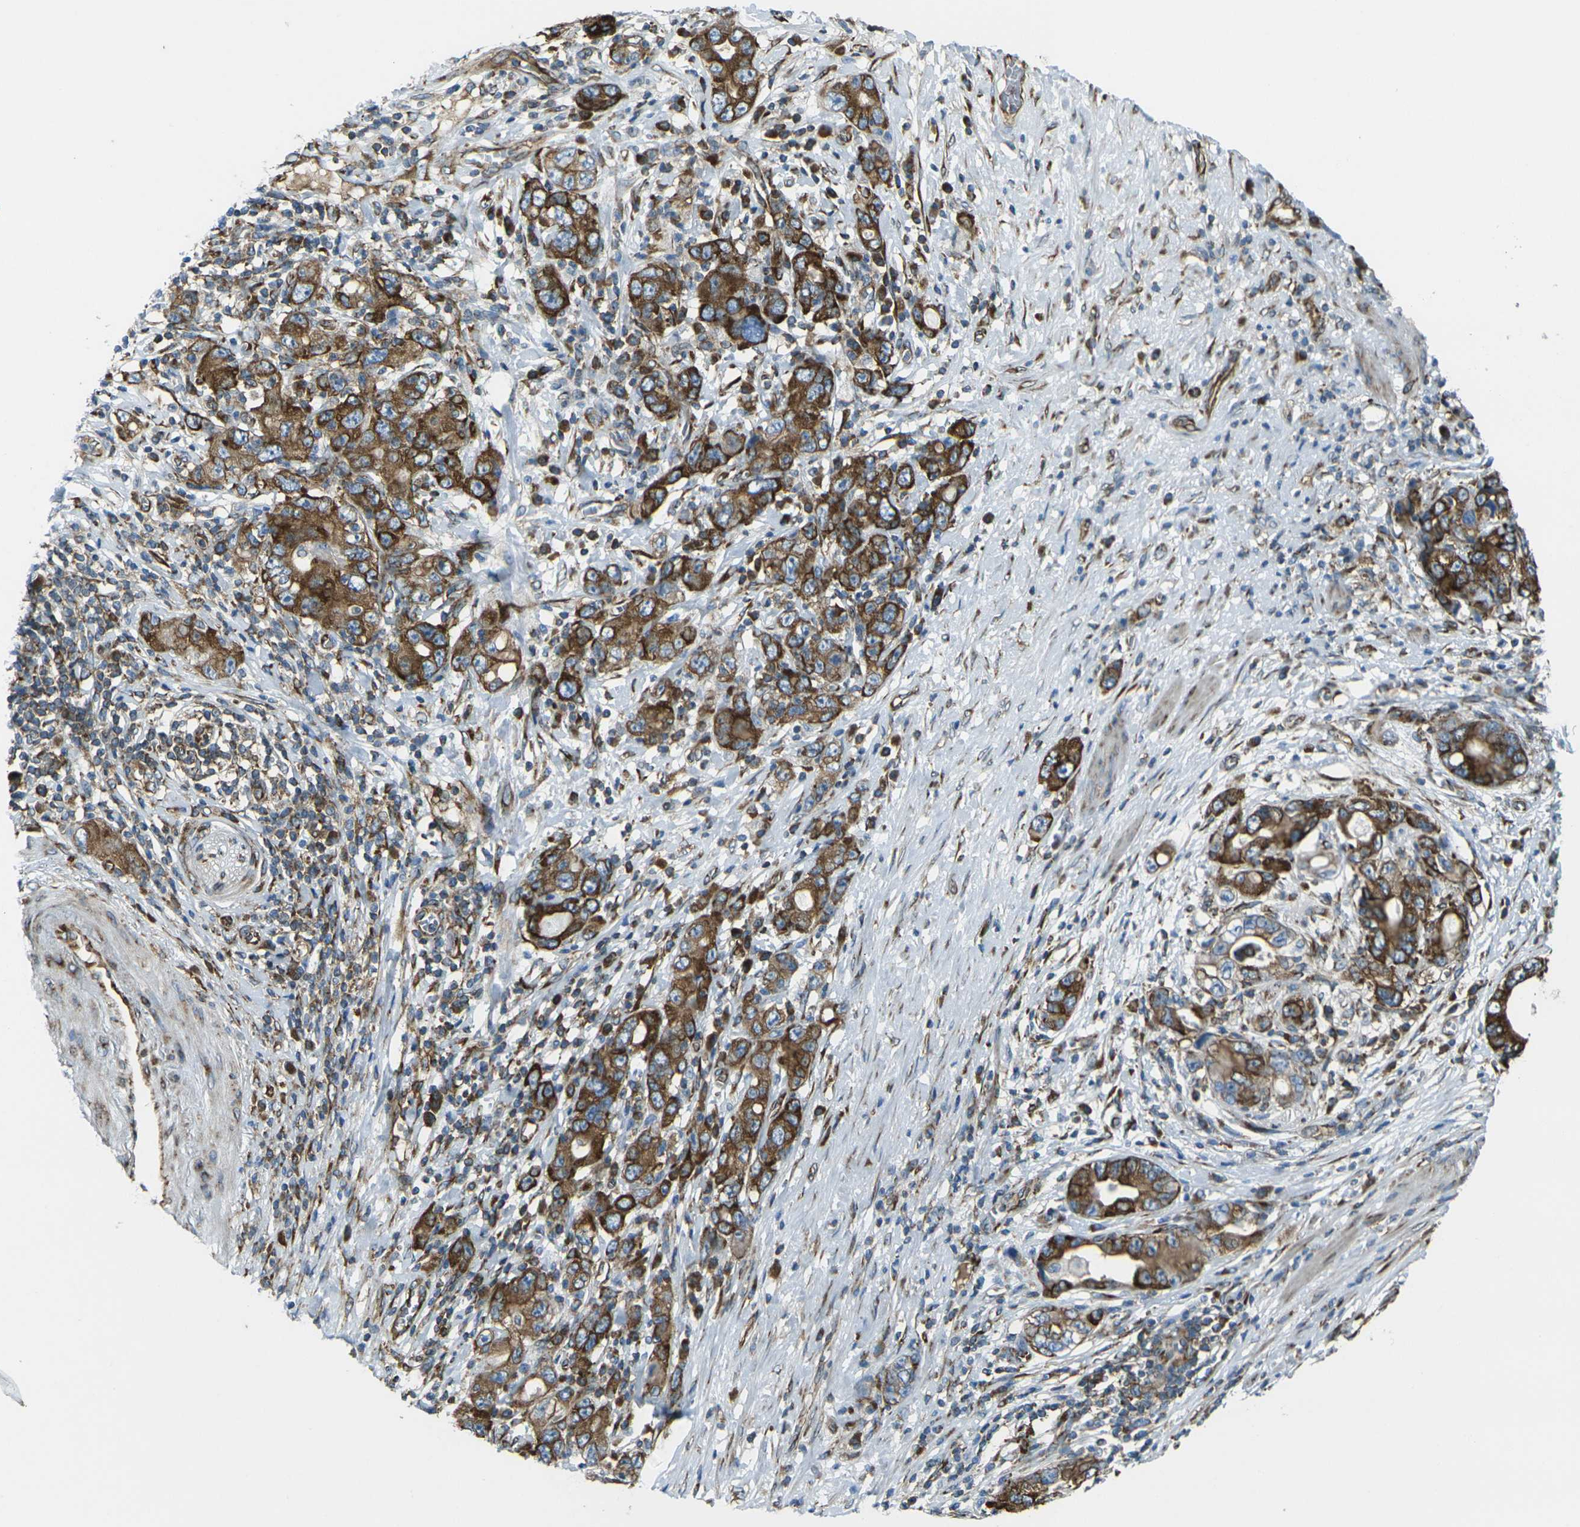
{"staining": {"intensity": "strong", "quantity": ">75%", "location": "cytoplasmic/membranous"}, "tissue": "stomach cancer", "cell_type": "Tumor cells", "image_type": "cancer", "snomed": [{"axis": "morphology", "description": "Adenocarcinoma, NOS"}, {"axis": "topography", "description": "Stomach, lower"}], "caption": "Adenocarcinoma (stomach) stained with immunohistochemistry displays strong cytoplasmic/membranous staining in approximately >75% of tumor cells.", "gene": "CELSR2", "patient": {"sex": "female", "age": 93}}